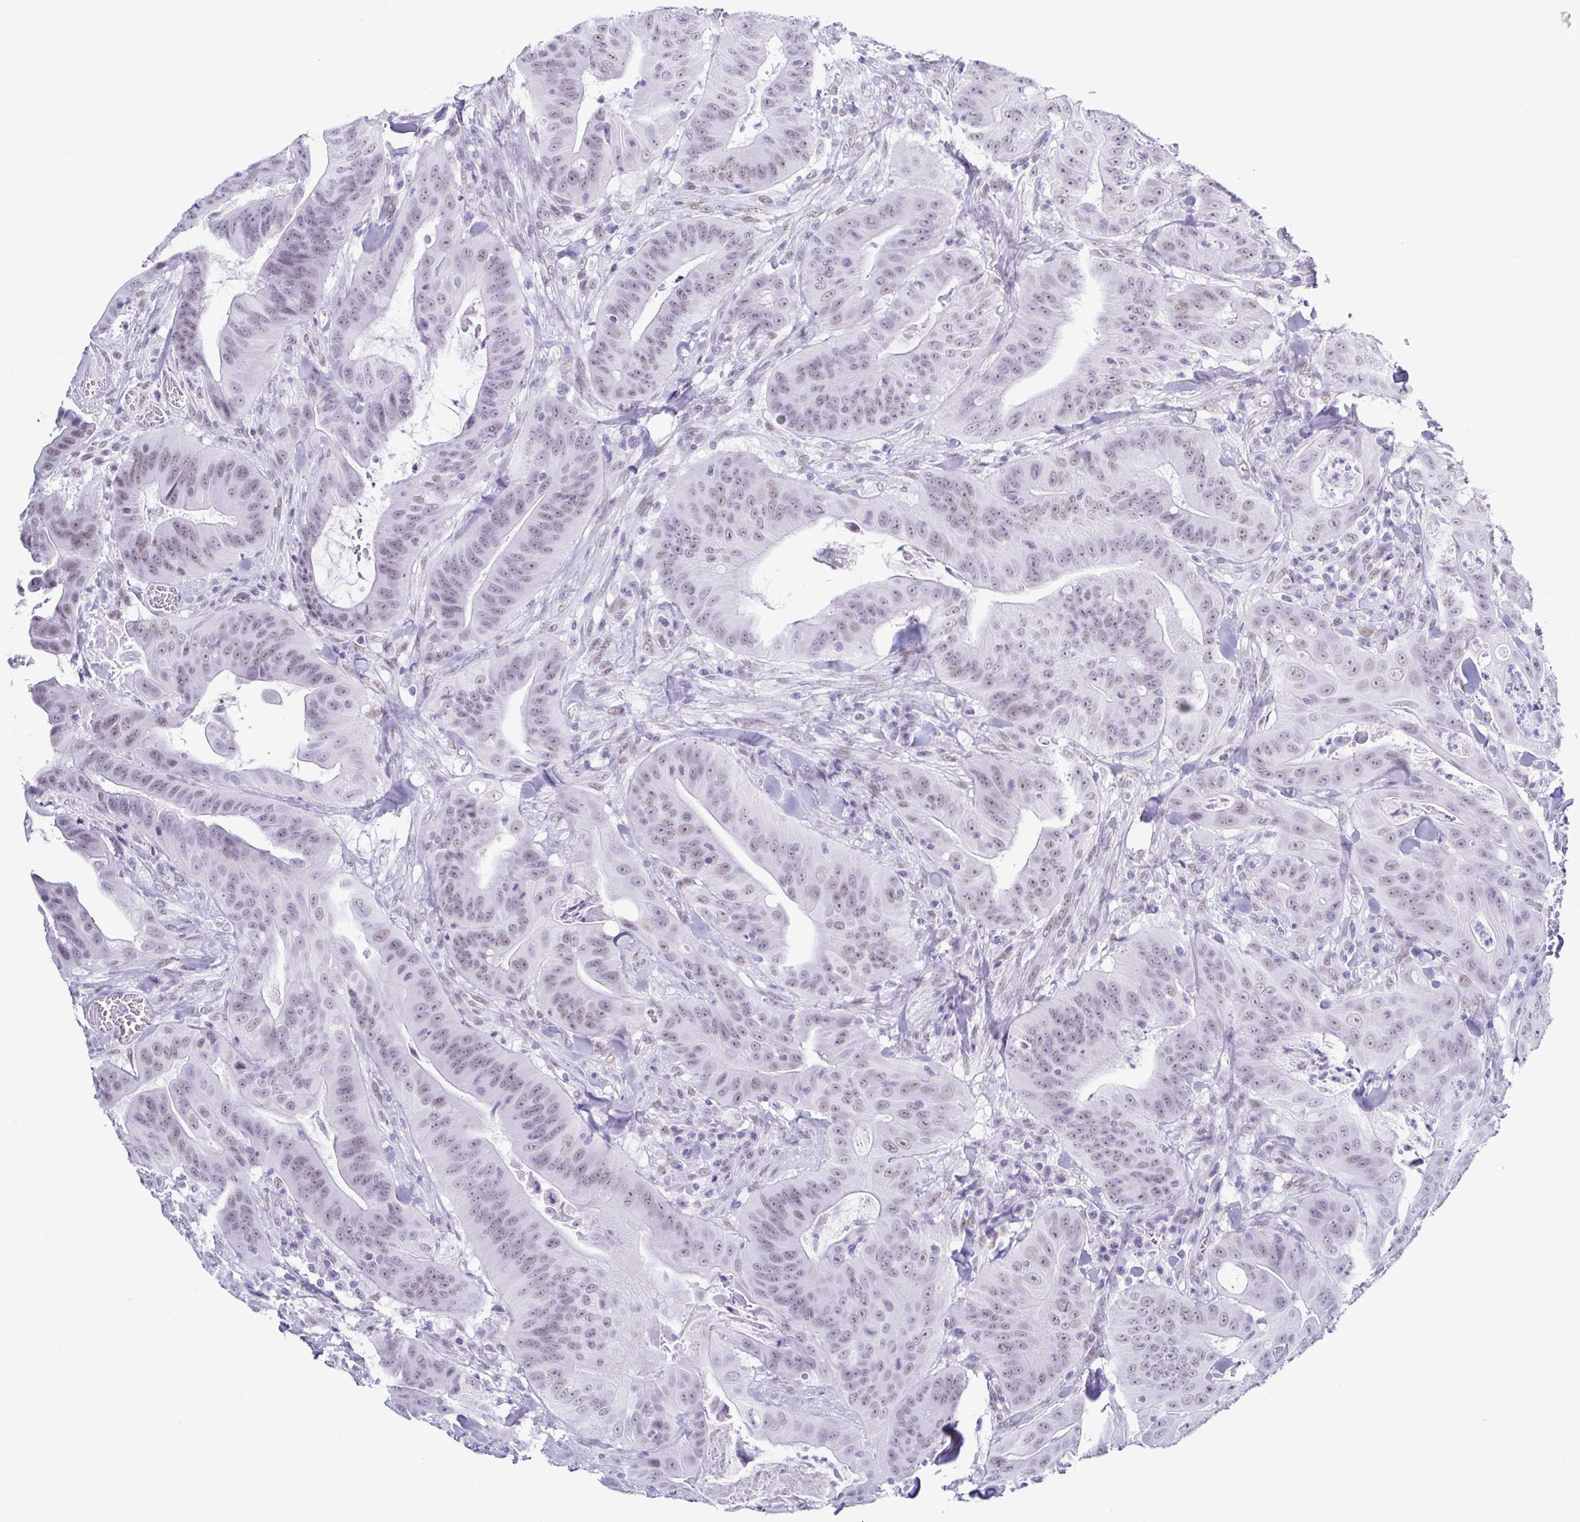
{"staining": {"intensity": "weak", "quantity": ">75%", "location": "nuclear"}, "tissue": "colorectal cancer", "cell_type": "Tumor cells", "image_type": "cancer", "snomed": [{"axis": "morphology", "description": "Adenocarcinoma, NOS"}, {"axis": "topography", "description": "Colon"}], "caption": "This image reveals IHC staining of human colorectal cancer (adenocarcinoma), with low weak nuclear positivity in approximately >75% of tumor cells.", "gene": "SUGP2", "patient": {"sex": "male", "age": 33}}